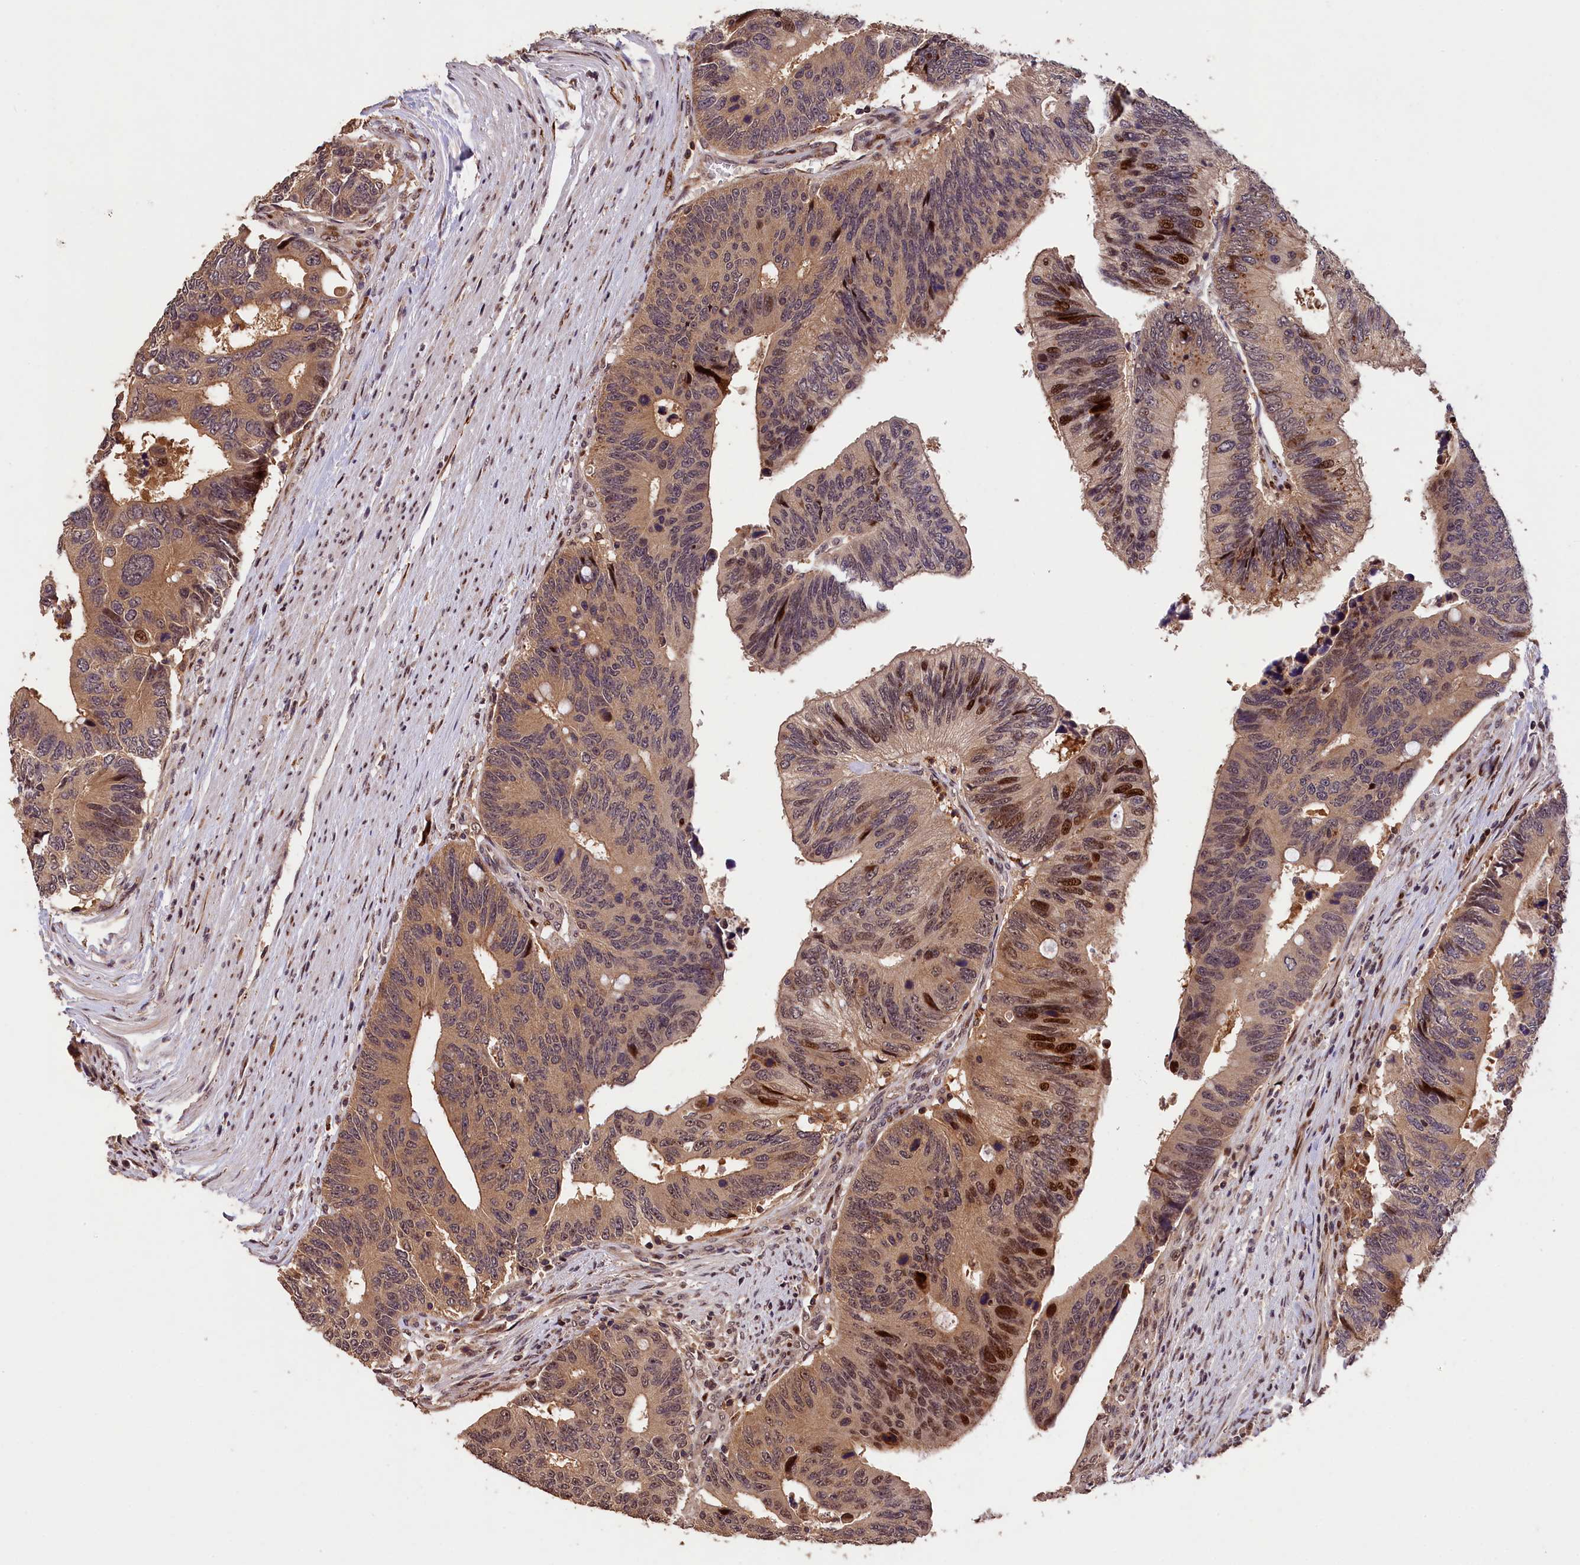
{"staining": {"intensity": "moderate", "quantity": ">75%", "location": "cytoplasmic/membranous,nuclear"}, "tissue": "colorectal cancer", "cell_type": "Tumor cells", "image_type": "cancer", "snomed": [{"axis": "morphology", "description": "Adenocarcinoma, NOS"}, {"axis": "topography", "description": "Colon"}], "caption": "This photomicrograph displays colorectal cancer (adenocarcinoma) stained with immunohistochemistry (IHC) to label a protein in brown. The cytoplasmic/membranous and nuclear of tumor cells show moderate positivity for the protein. Nuclei are counter-stained blue.", "gene": "PHAF1", "patient": {"sex": "male", "age": 87}}